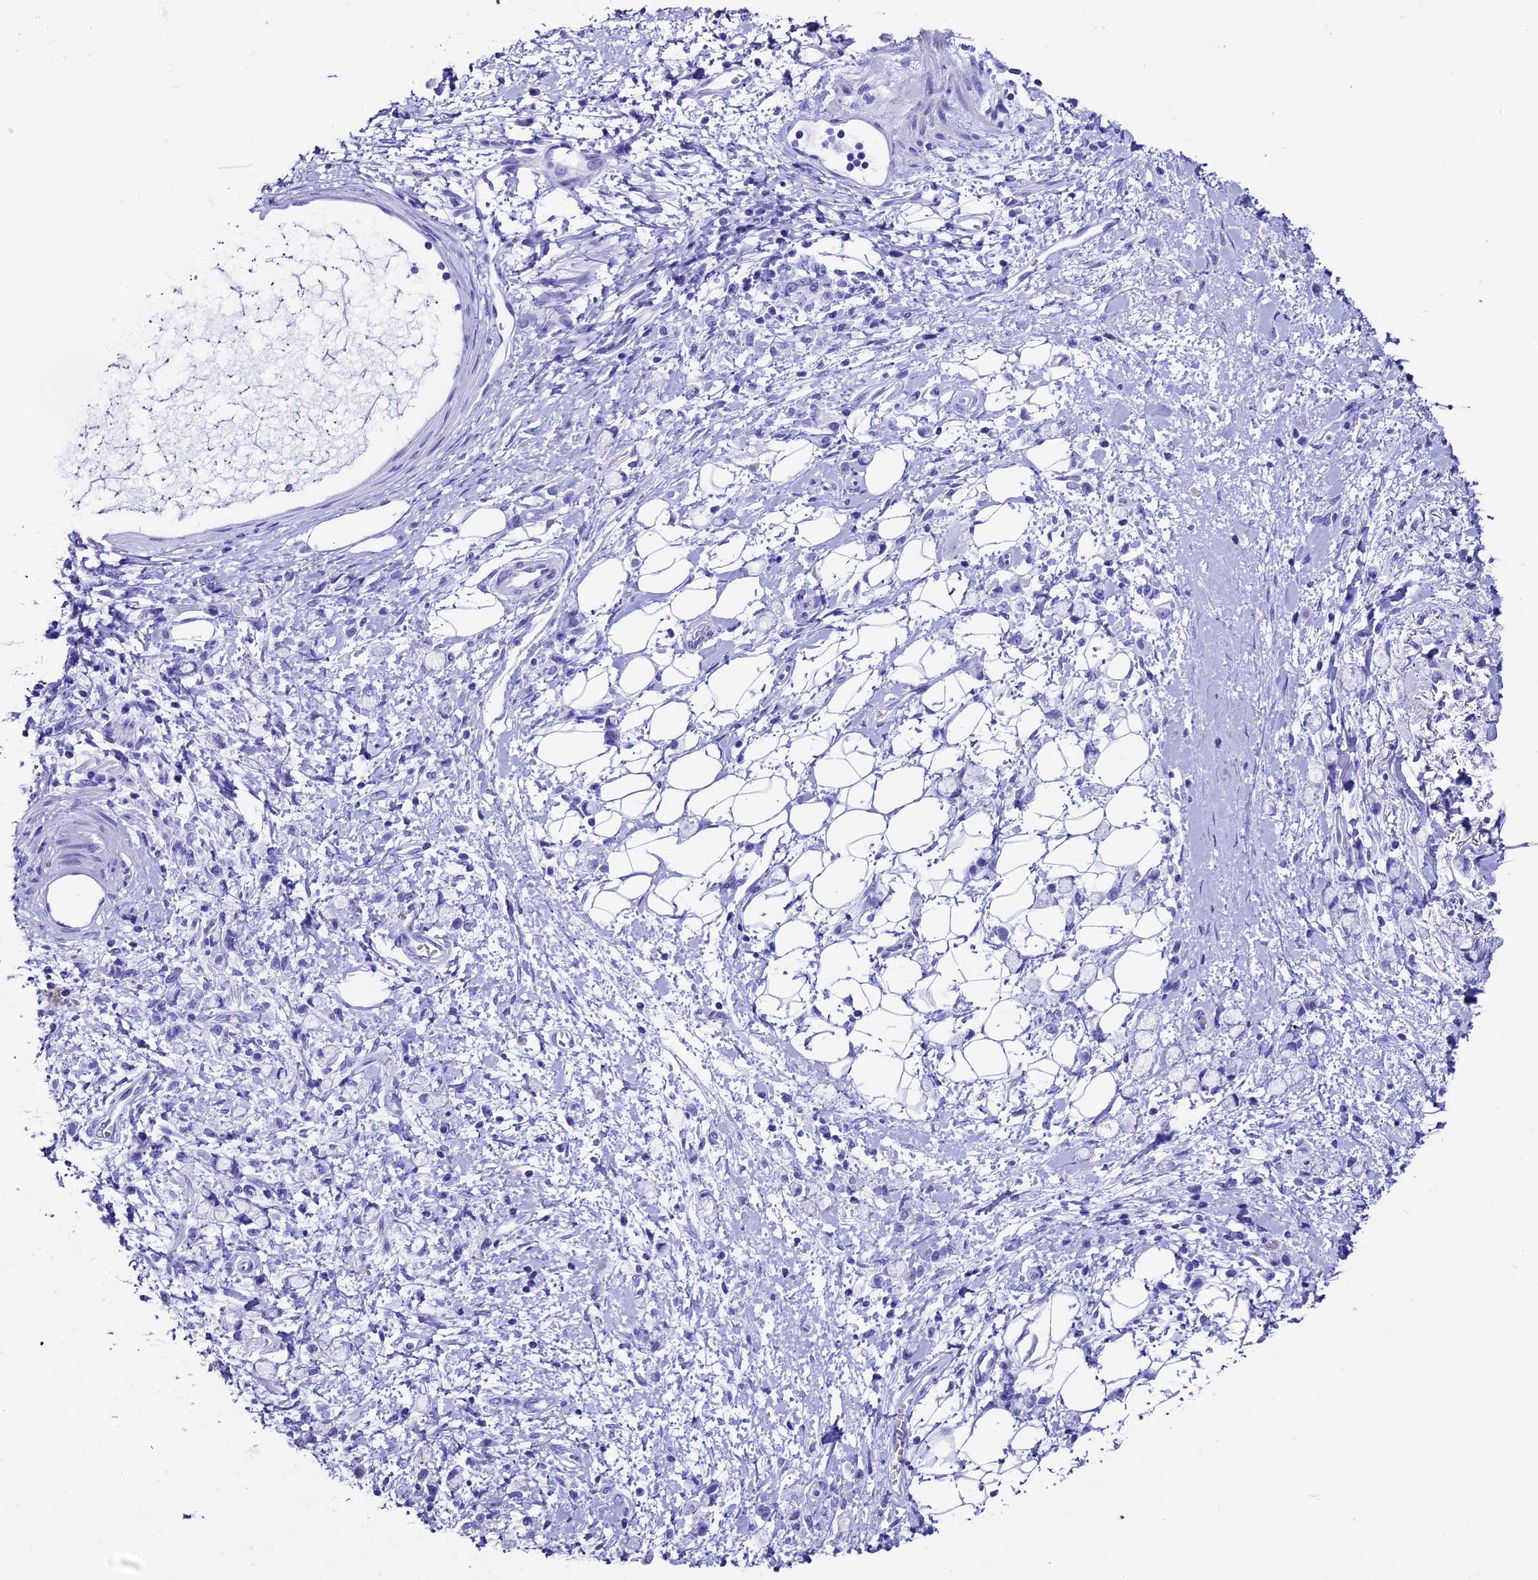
{"staining": {"intensity": "negative", "quantity": "none", "location": "none"}, "tissue": "stomach cancer", "cell_type": "Tumor cells", "image_type": "cancer", "snomed": [{"axis": "morphology", "description": "Adenocarcinoma, NOS"}, {"axis": "topography", "description": "Stomach"}], "caption": "Tumor cells show no significant expression in stomach cancer (adenocarcinoma).", "gene": "AP3B2", "patient": {"sex": "female", "age": 60}}